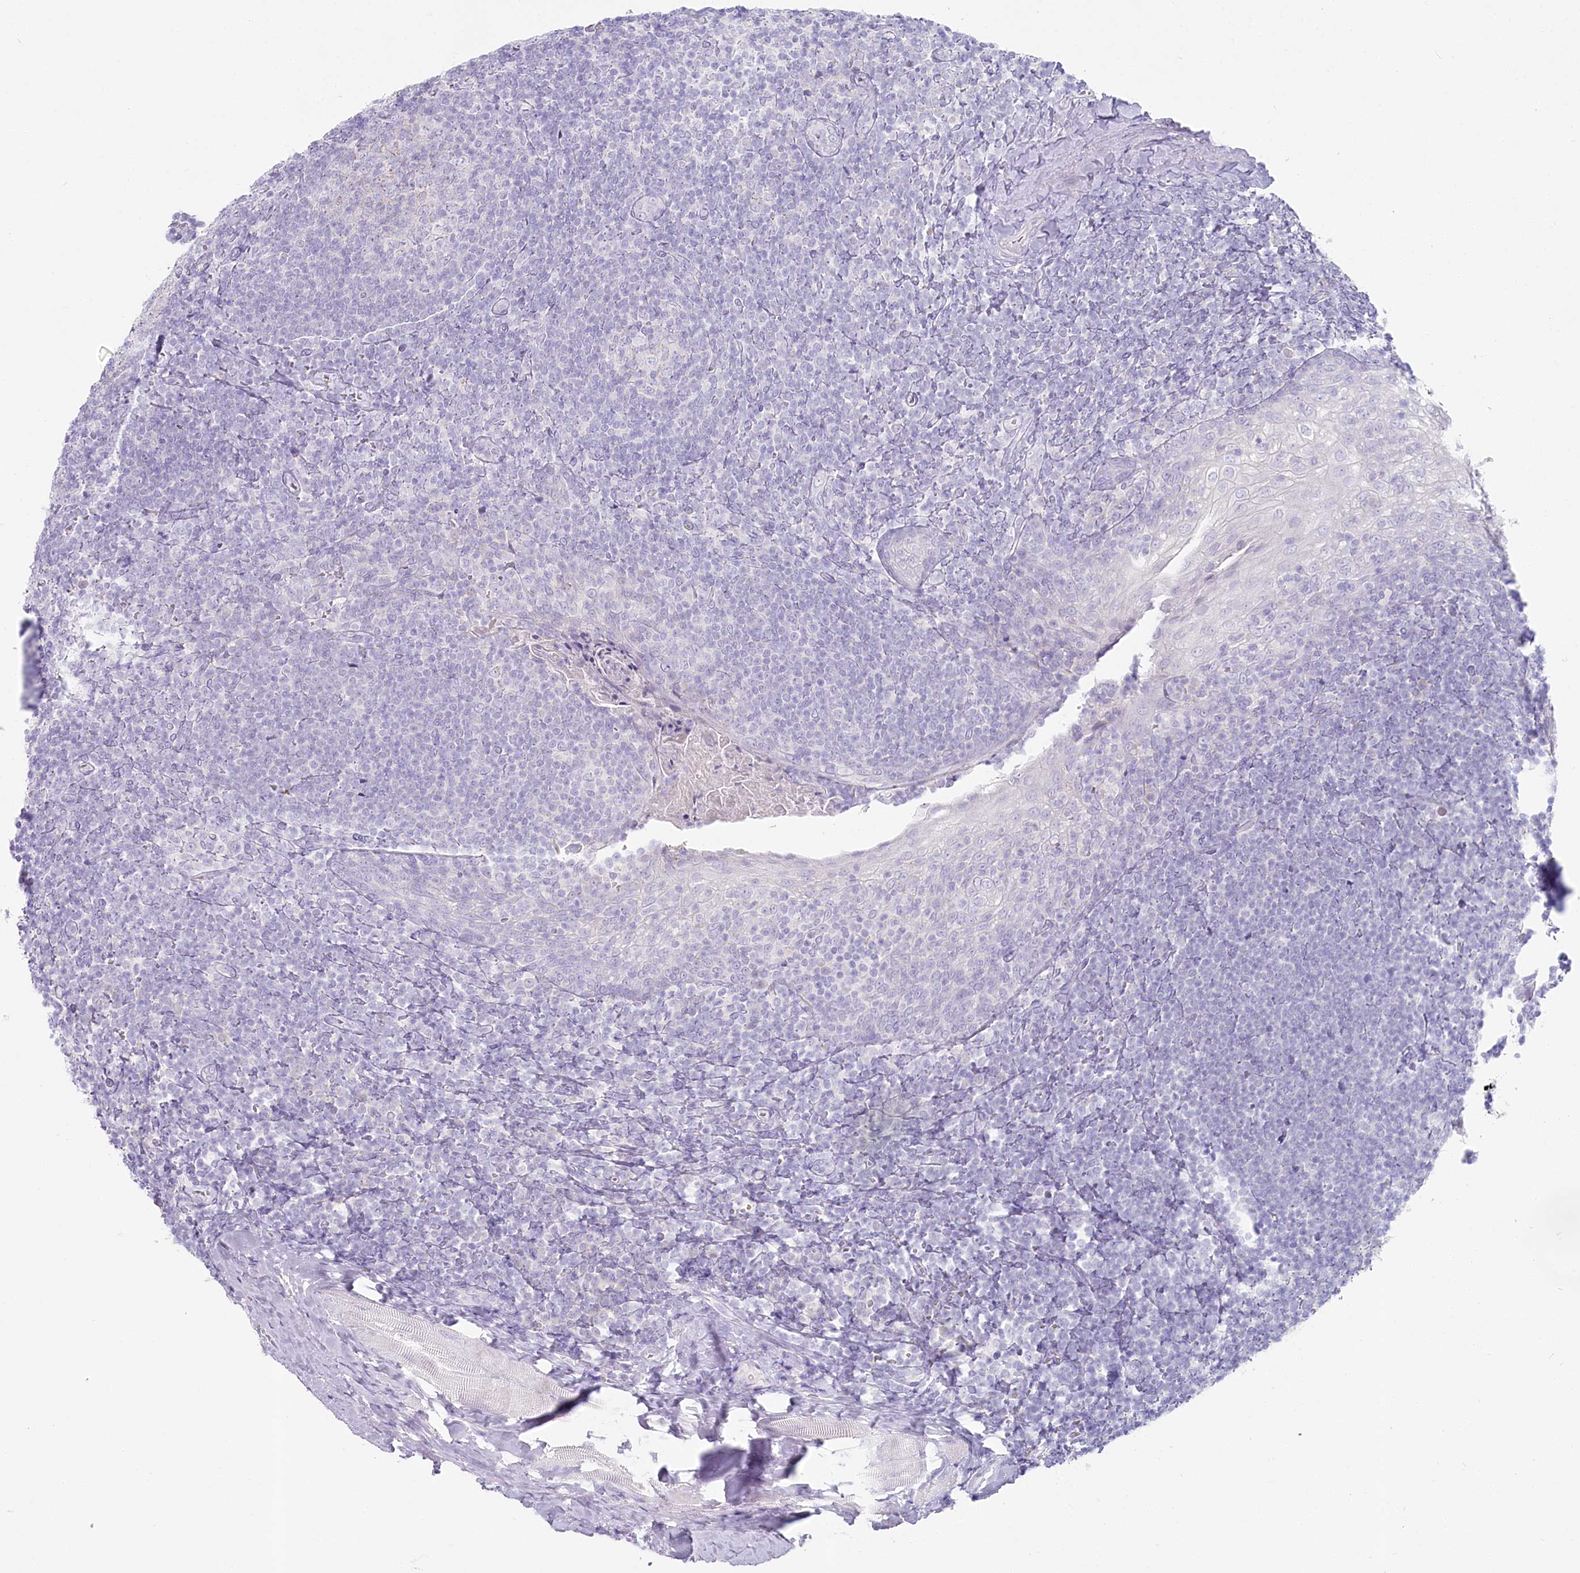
{"staining": {"intensity": "negative", "quantity": "none", "location": "none"}, "tissue": "tonsil", "cell_type": "Germinal center cells", "image_type": "normal", "snomed": [{"axis": "morphology", "description": "Normal tissue, NOS"}, {"axis": "topography", "description": "Tonsil"}], "caption": "Tonsil stained for a protein using IHC exhibits no expression germinal center cells.", "gene": "IFIT5", "patient": {"sex": "male", "age": 37}}